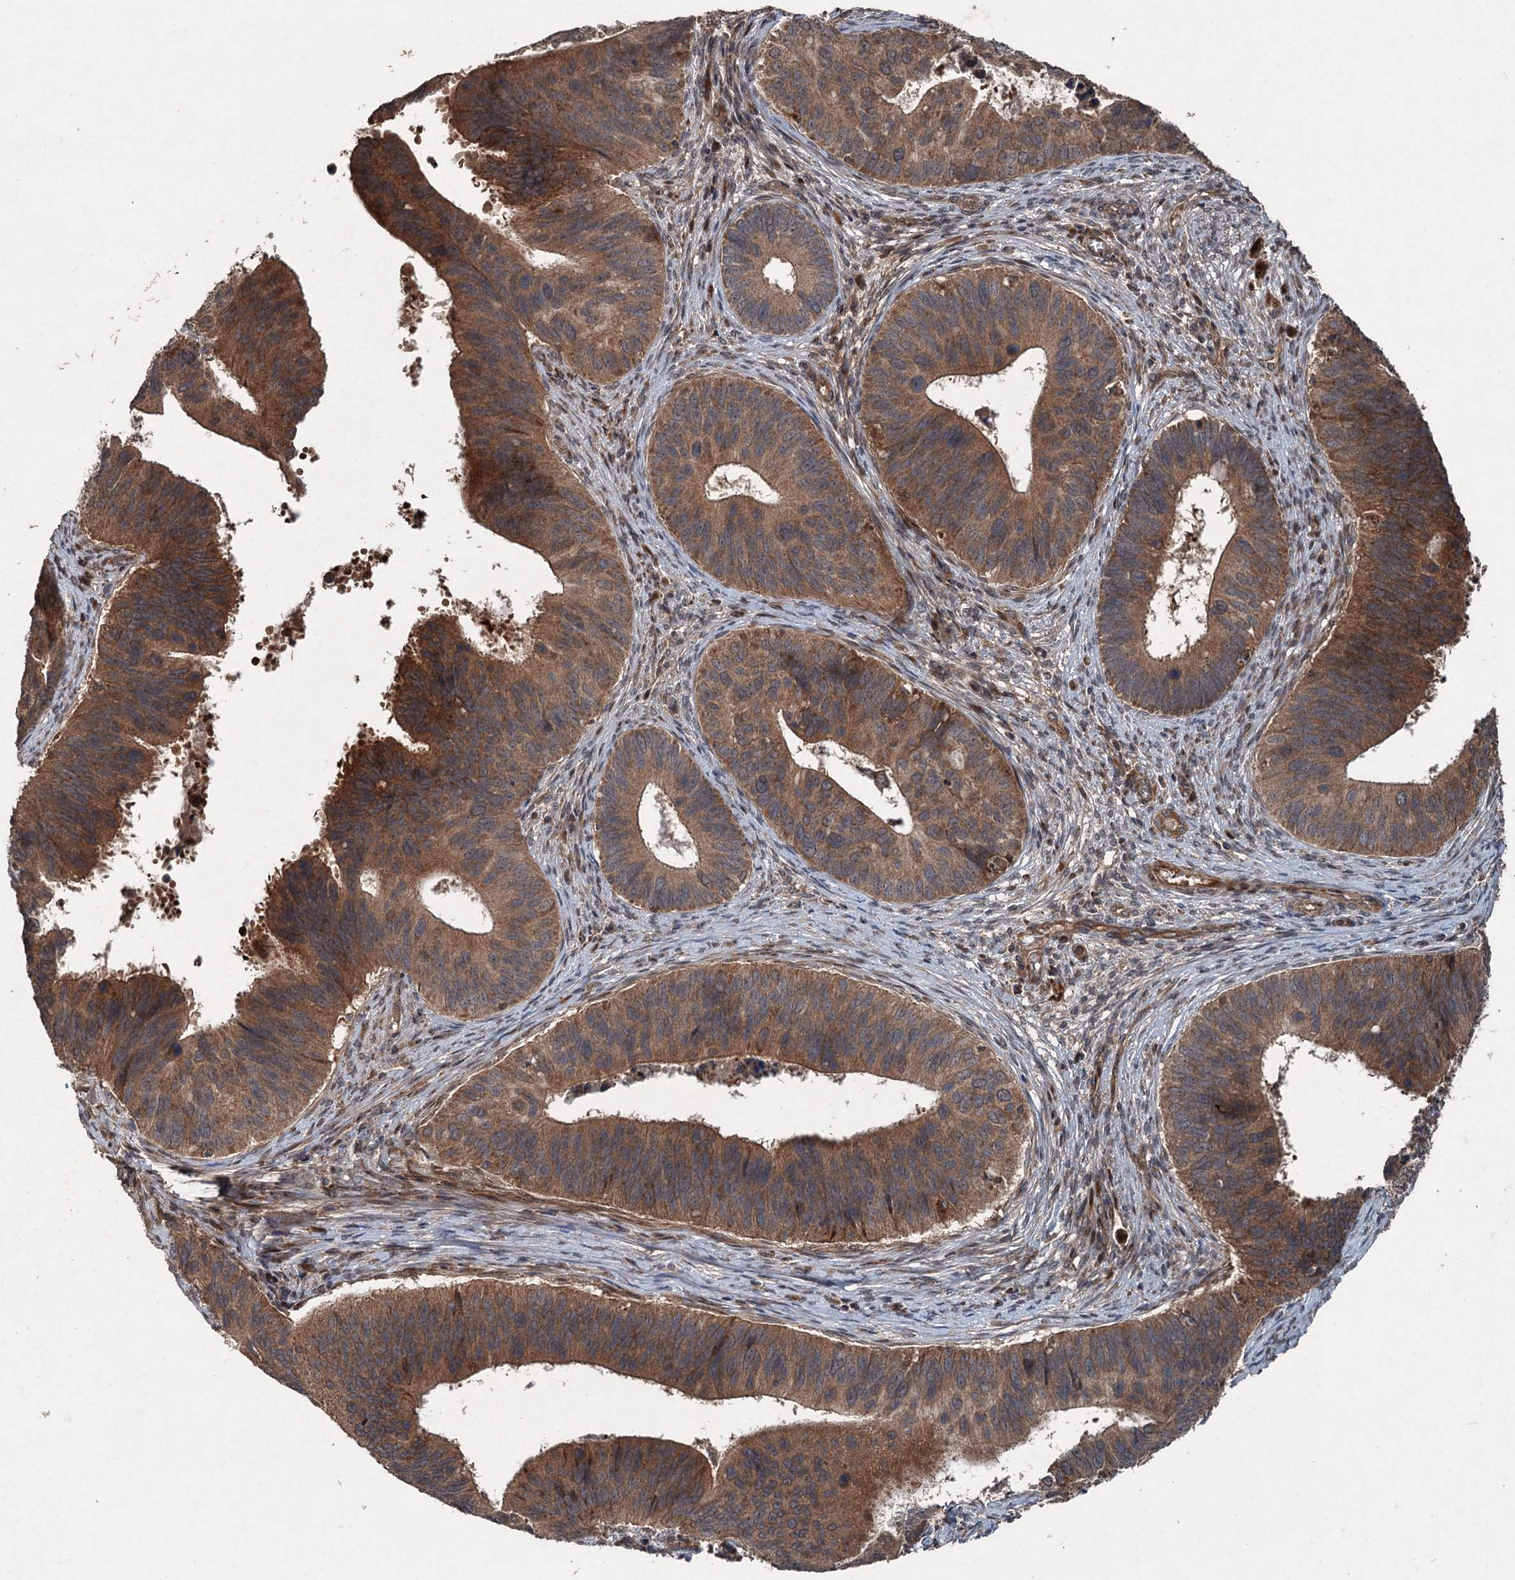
{"staining": {"intensity": "moderate", "quantity": ">75%", "location": "cytoplasmic/membranous"}, "tissue": "cervical cancer", "cell_type": "Tumor cells", "image_type": "cancer", "snomed": [{"axis": "morphology", "description": "Adenocarcinoma, NOS"}, {"axis": "topography", "description": "Cervix"}], "caption": "A histopathology image of human cervical adenocarcinoma stained for a protein displays moderate cytoplasmic/membranous brown staining in tumor cells. The staining was performed using DAB (3,3'-diaminobenzidine) to visualize the protein expression in brown, while the nuclei were stained in blue with hematoxylin (Magnification: 20x).", "gene": "ALAS1", "patient": {"sex": "female", "age": 42}}